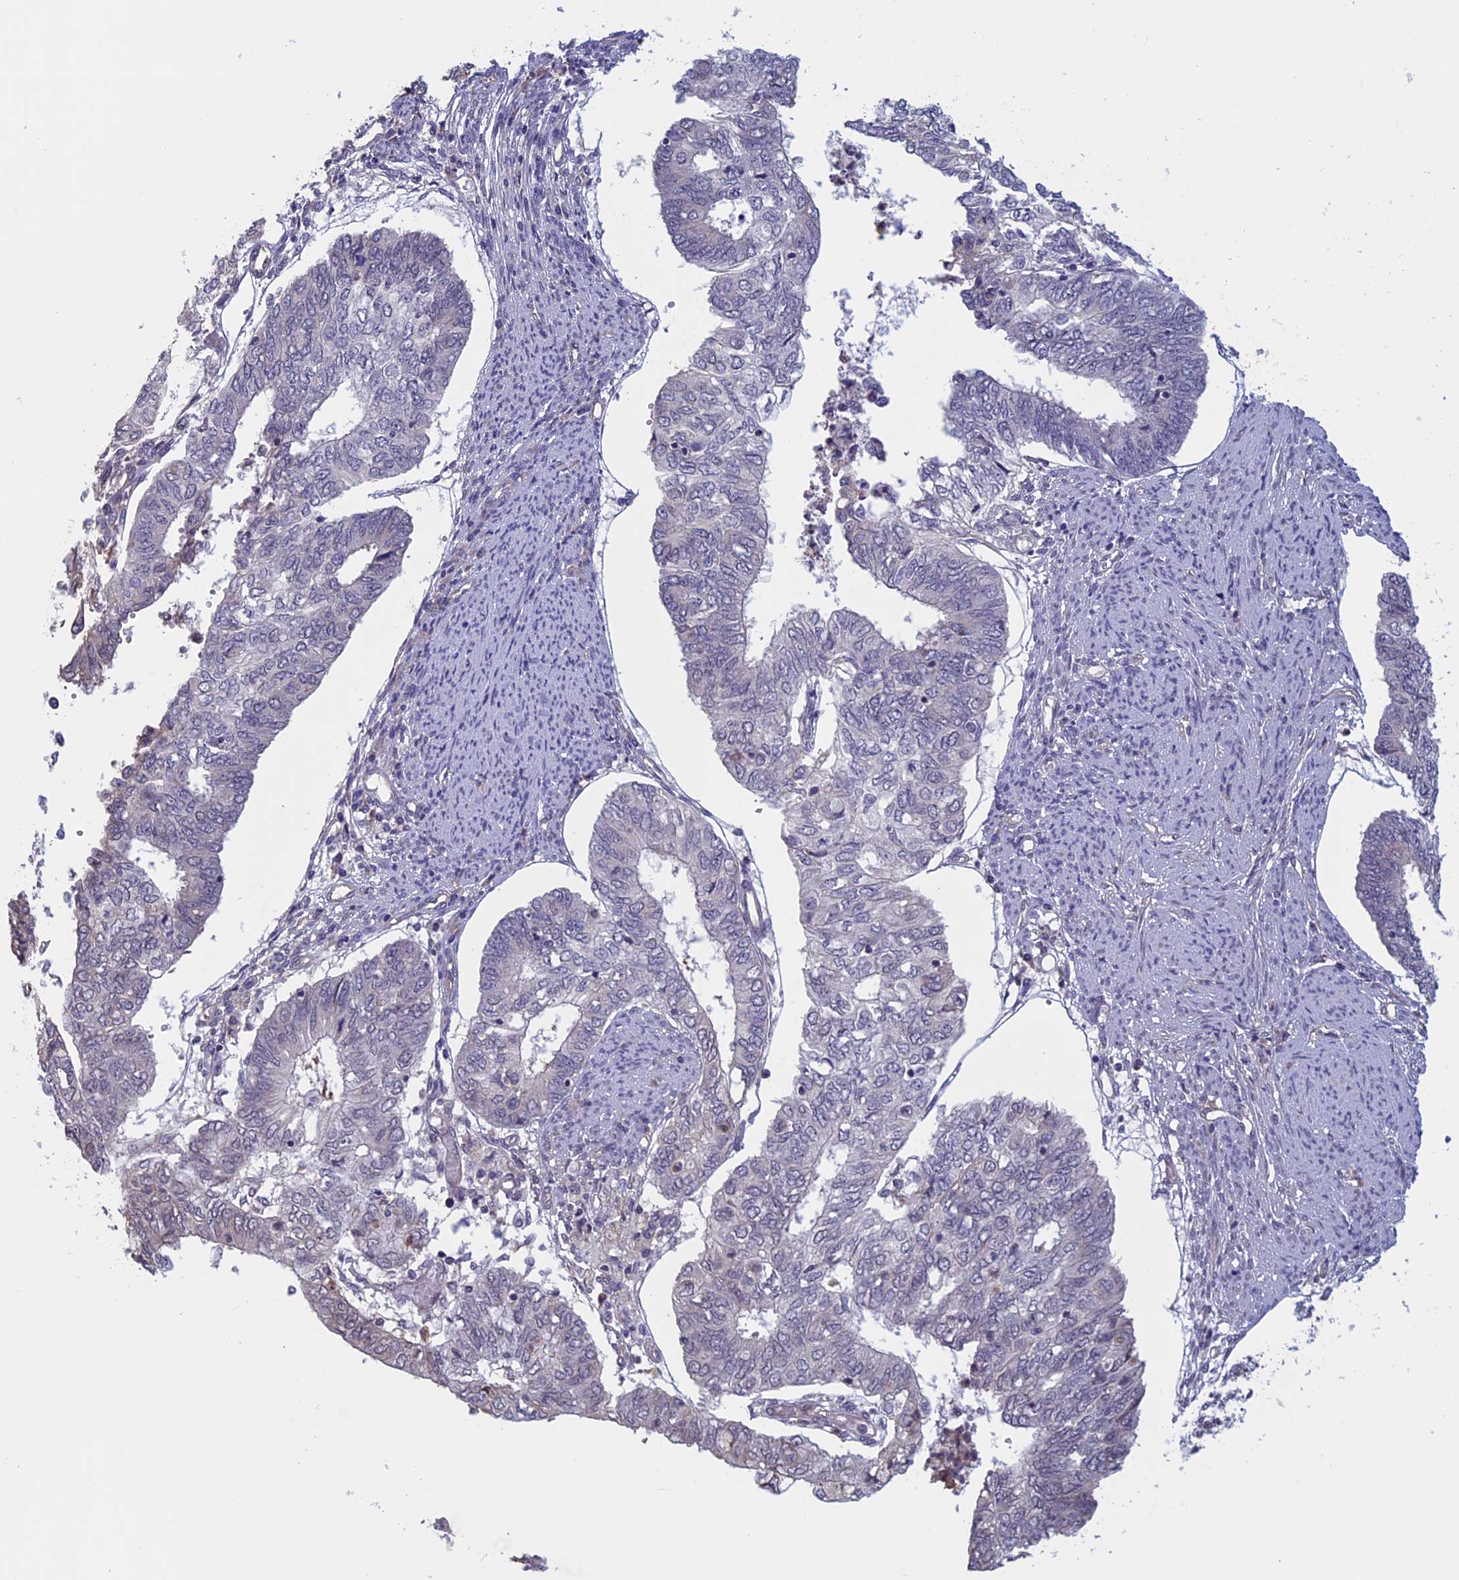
{"staining": {"intensity": "negative", "quantity": "none", "location": "none"}, "tissue": "endometrial cancer", "cell_type": "Tumor cells", "image_type": "cancer", "snomed": [{"axis": "morphology", "description": "Adenocarcinoma, NOS"}, {"axis": "topography", "description": "Endometrium"}], "caption": "Immunohistochemistry (IHC) image of neoplastic tissue: human endometrial cancer stained with DAB demonstrates no significant protein positivity in tumor cells.", "gene": "SLC1A6", "patient": {"sex": "female", "age": 68}}